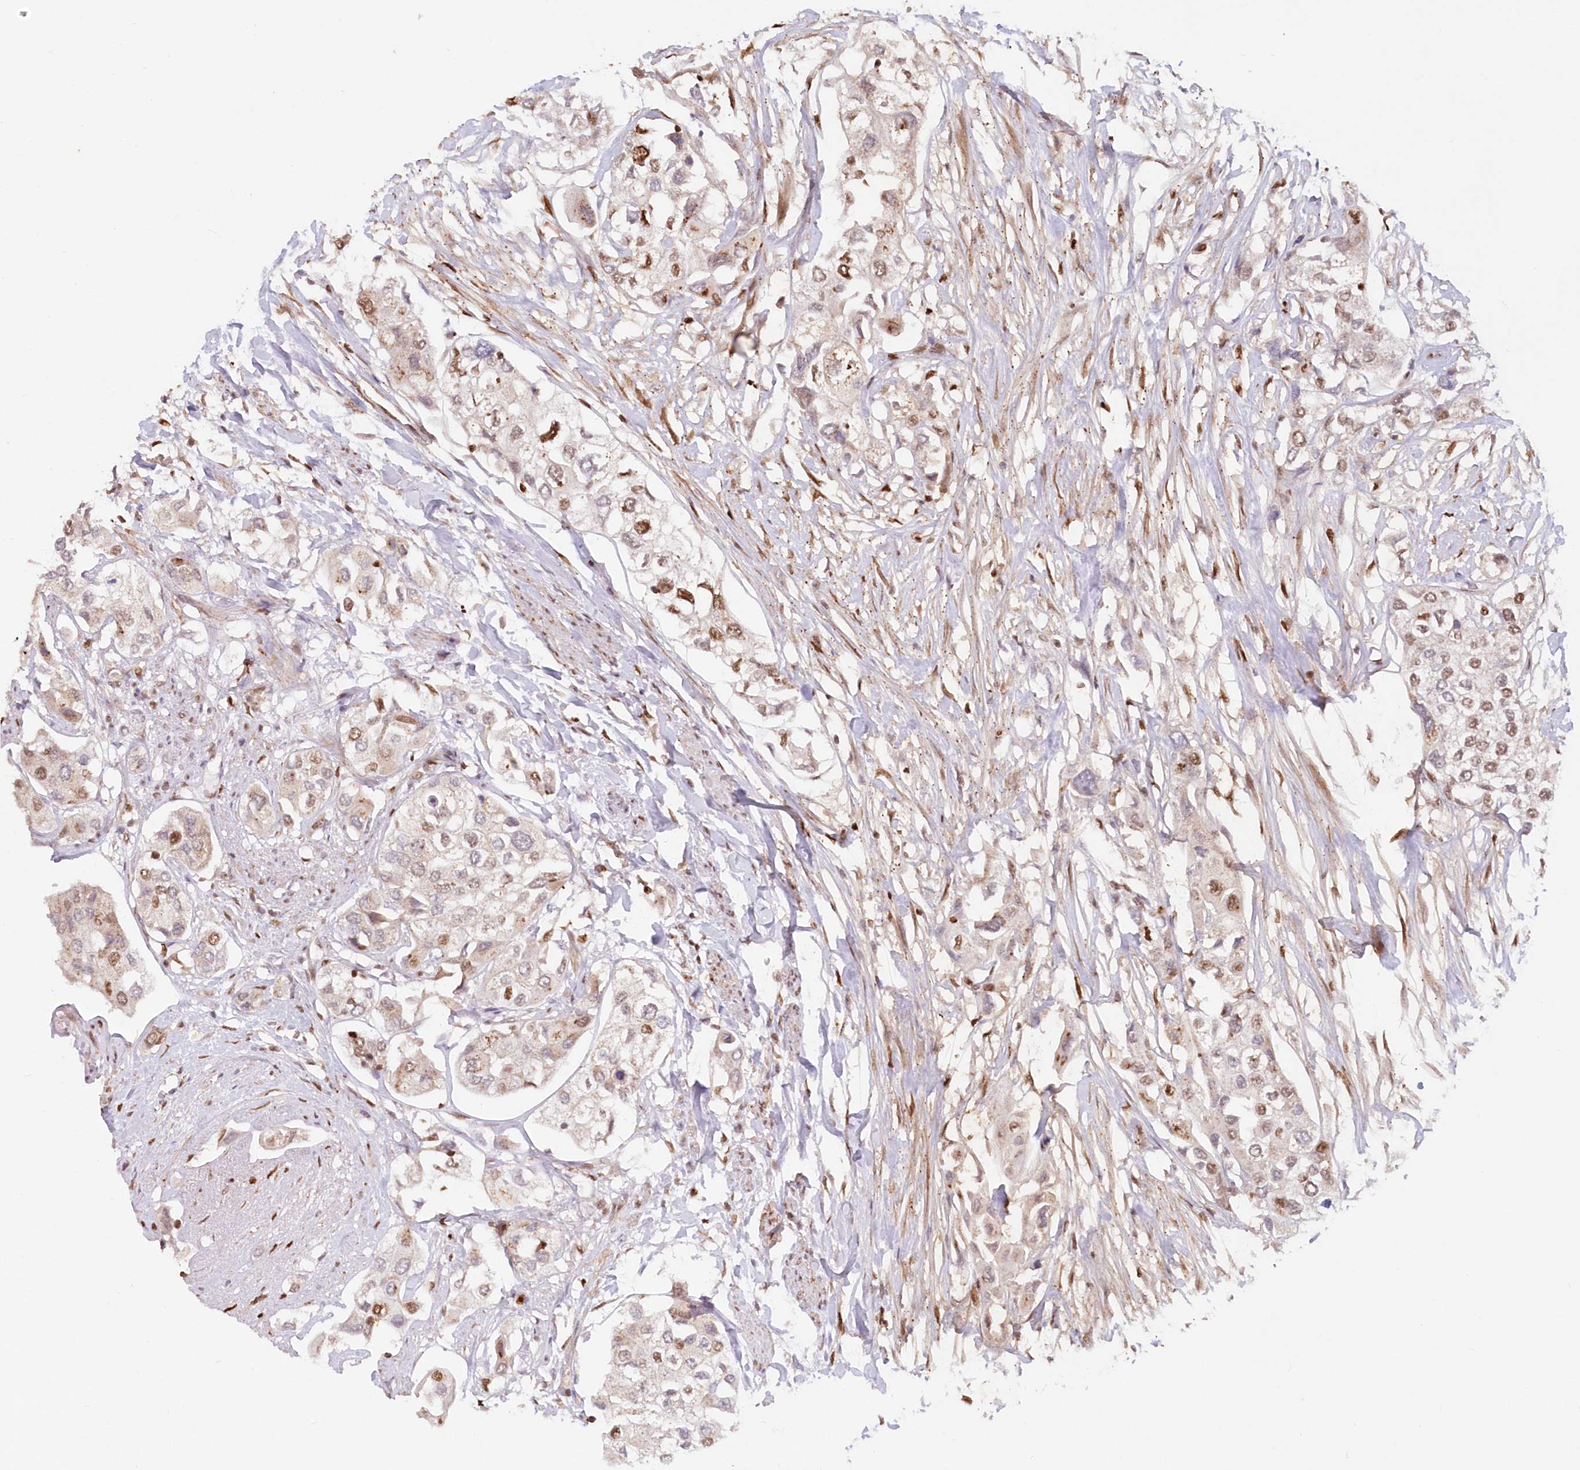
{"staining": {"intensity": "moderate", "quantity": "25%-75%", "location": "nuclear"}, "tissue": "urothelial cancer", "cell_type": "Tumor cells", "image_type": "cancer", "snomed": [{"axis": "morphology", "description": "Urothelial carcinoma, High grade"}, {"axis": "topography", "description": "Urinary bladder"}], "caption": "A micrograph of human urothelial cancer stained for a protein displays moderate nuclear brown staining in tumor cells. Nuclei are stained in blue.", "gene": "POLR2B", "patient": {"sex": "male", "age": 64}}